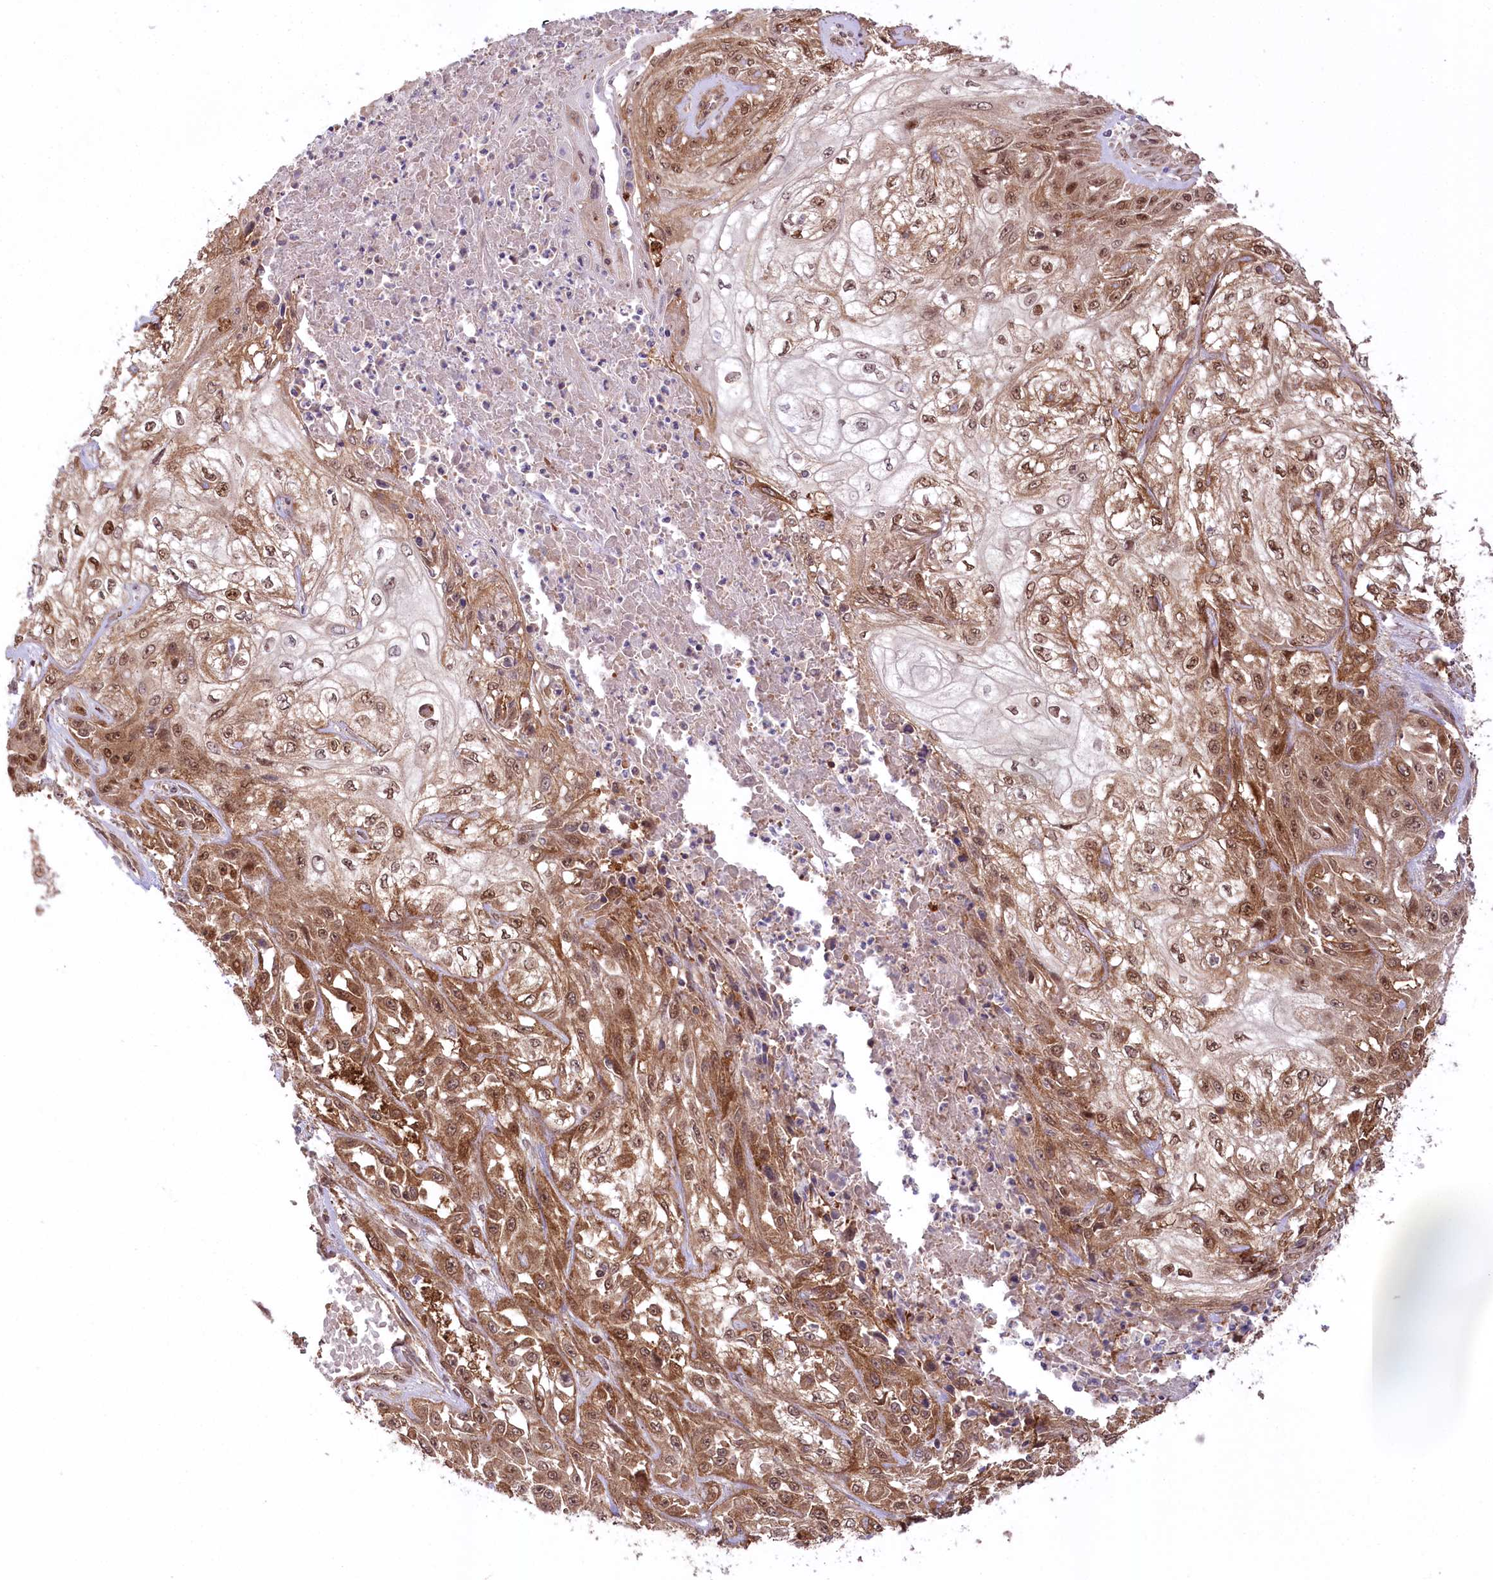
{"staining": {"intensity": "moderate", "quantity": ">75%", "location": "cytoplasmic/membranous,nuclear"}, "tissue": "skin cancer", "cell_type": "Tumor cells", "image_type": "cancer", "snomed": [{"axis": "morphology", "description": "Squamous cell carcinoma, NOS"}, {"axis": "morphology", "description": "Squamous cell carcinoma, metastatic, NOS"}, {"axis": "topography", "description": "Skin"}, {"axis": "topography", "description": "Lymph node"}], "caption": "Moderate cytoplasmic/membranous and nuclear protein staining is present in about >75% of tumor cells in skin cancer.", "gene": "CCDC91", "patient": {"sex": "male", "age": 75}}